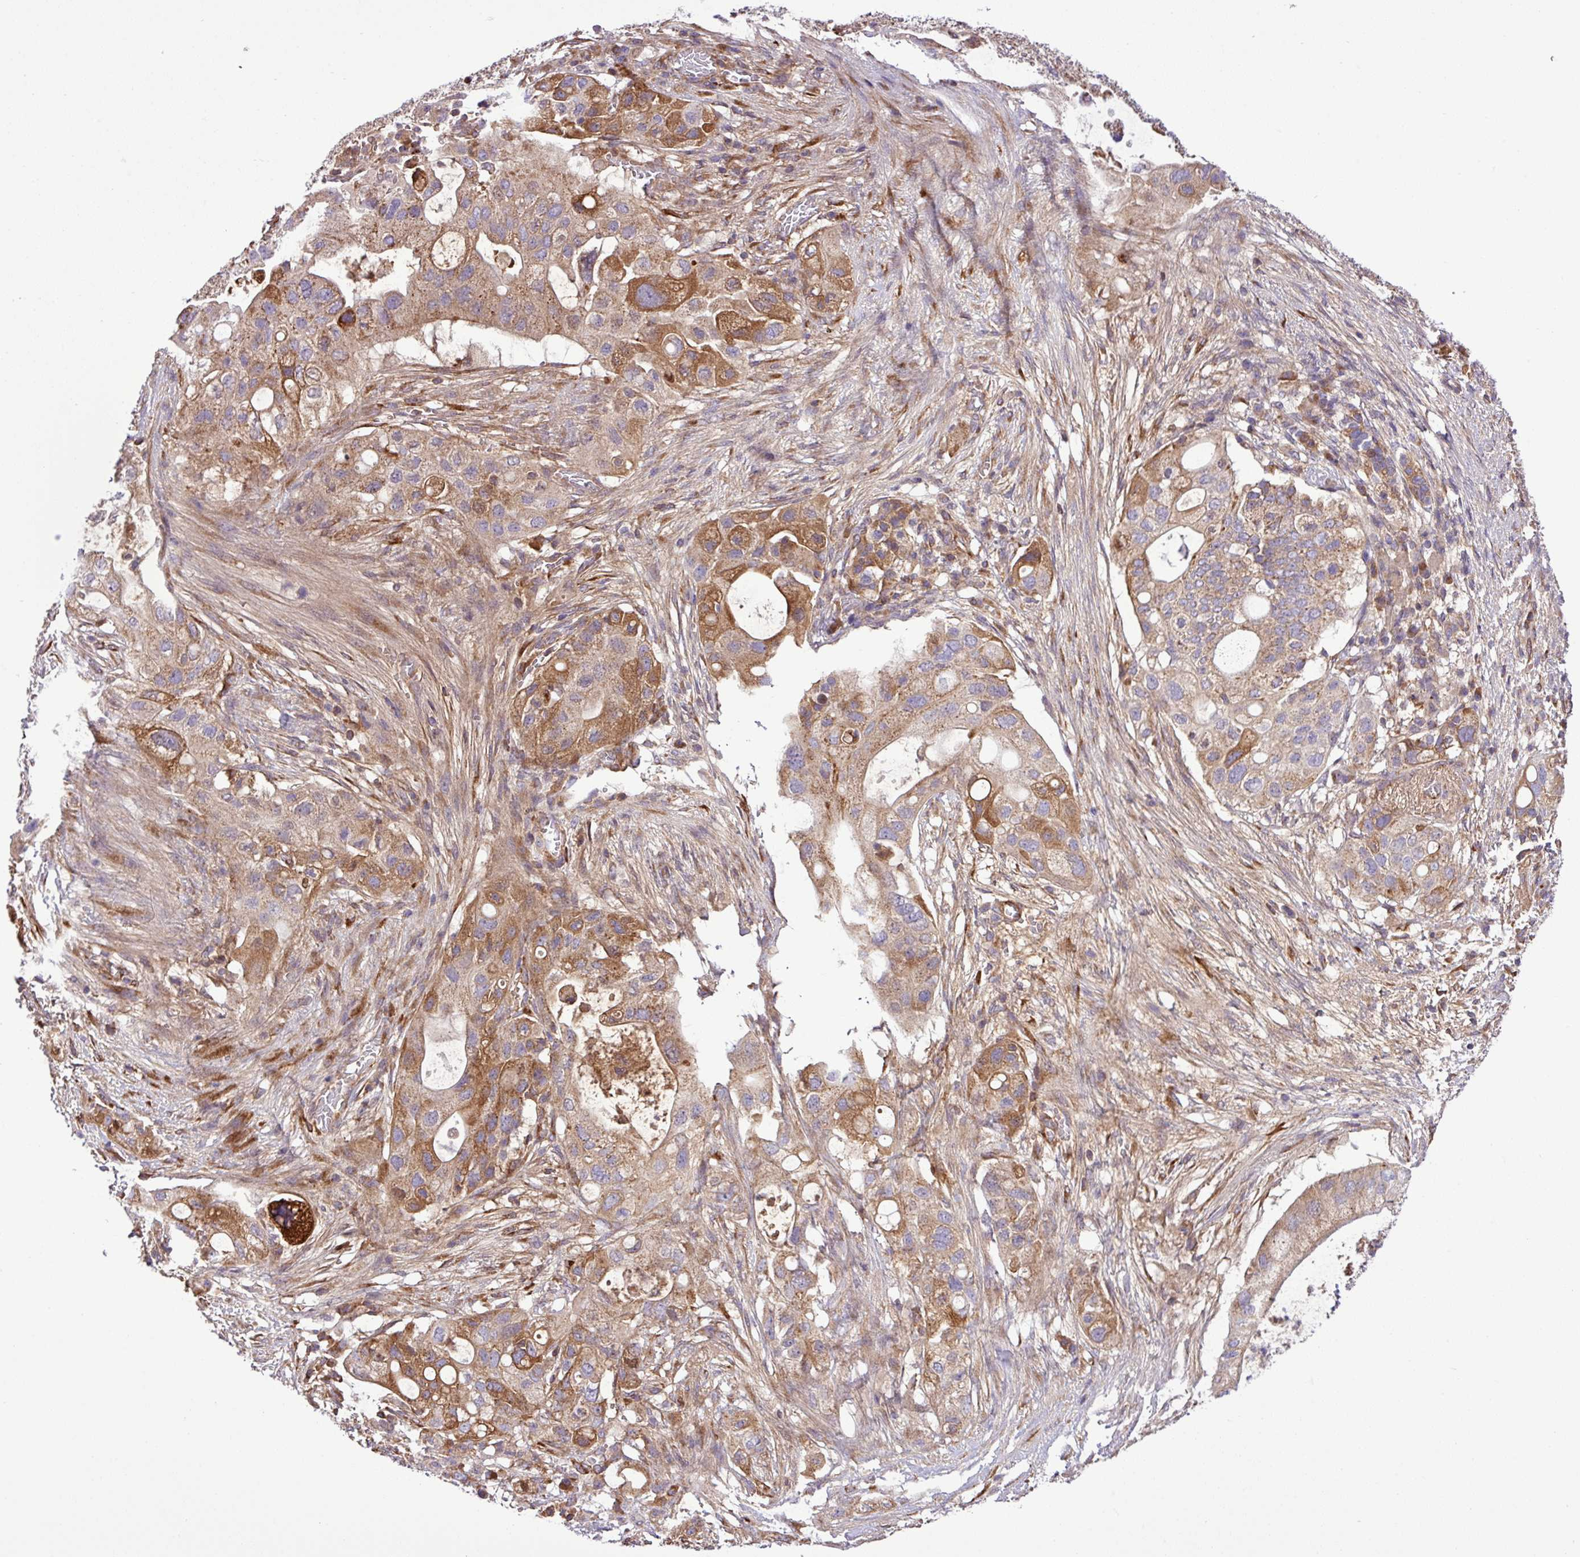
{"staining": {"intensity": "moderate", "quantity": ">75%", "location": "cytoplasmic/membranous"}, "tissue": "pancreatic cancer", "cell_type": "Tumor cells", "image_type": "cancer", "snomed": [{"axis": "morphology", "description": "Adenocarcinoma, NOS"}, {"axis": "topography", "description": "Pancreas"}], "caption": "A brown stain highlights moderate cytoplasmic/membranous staining of a protein in pancreatic cancer tumor cells.", "gene": "CWH43", "patient": {"sex": "female", "age": 72}}